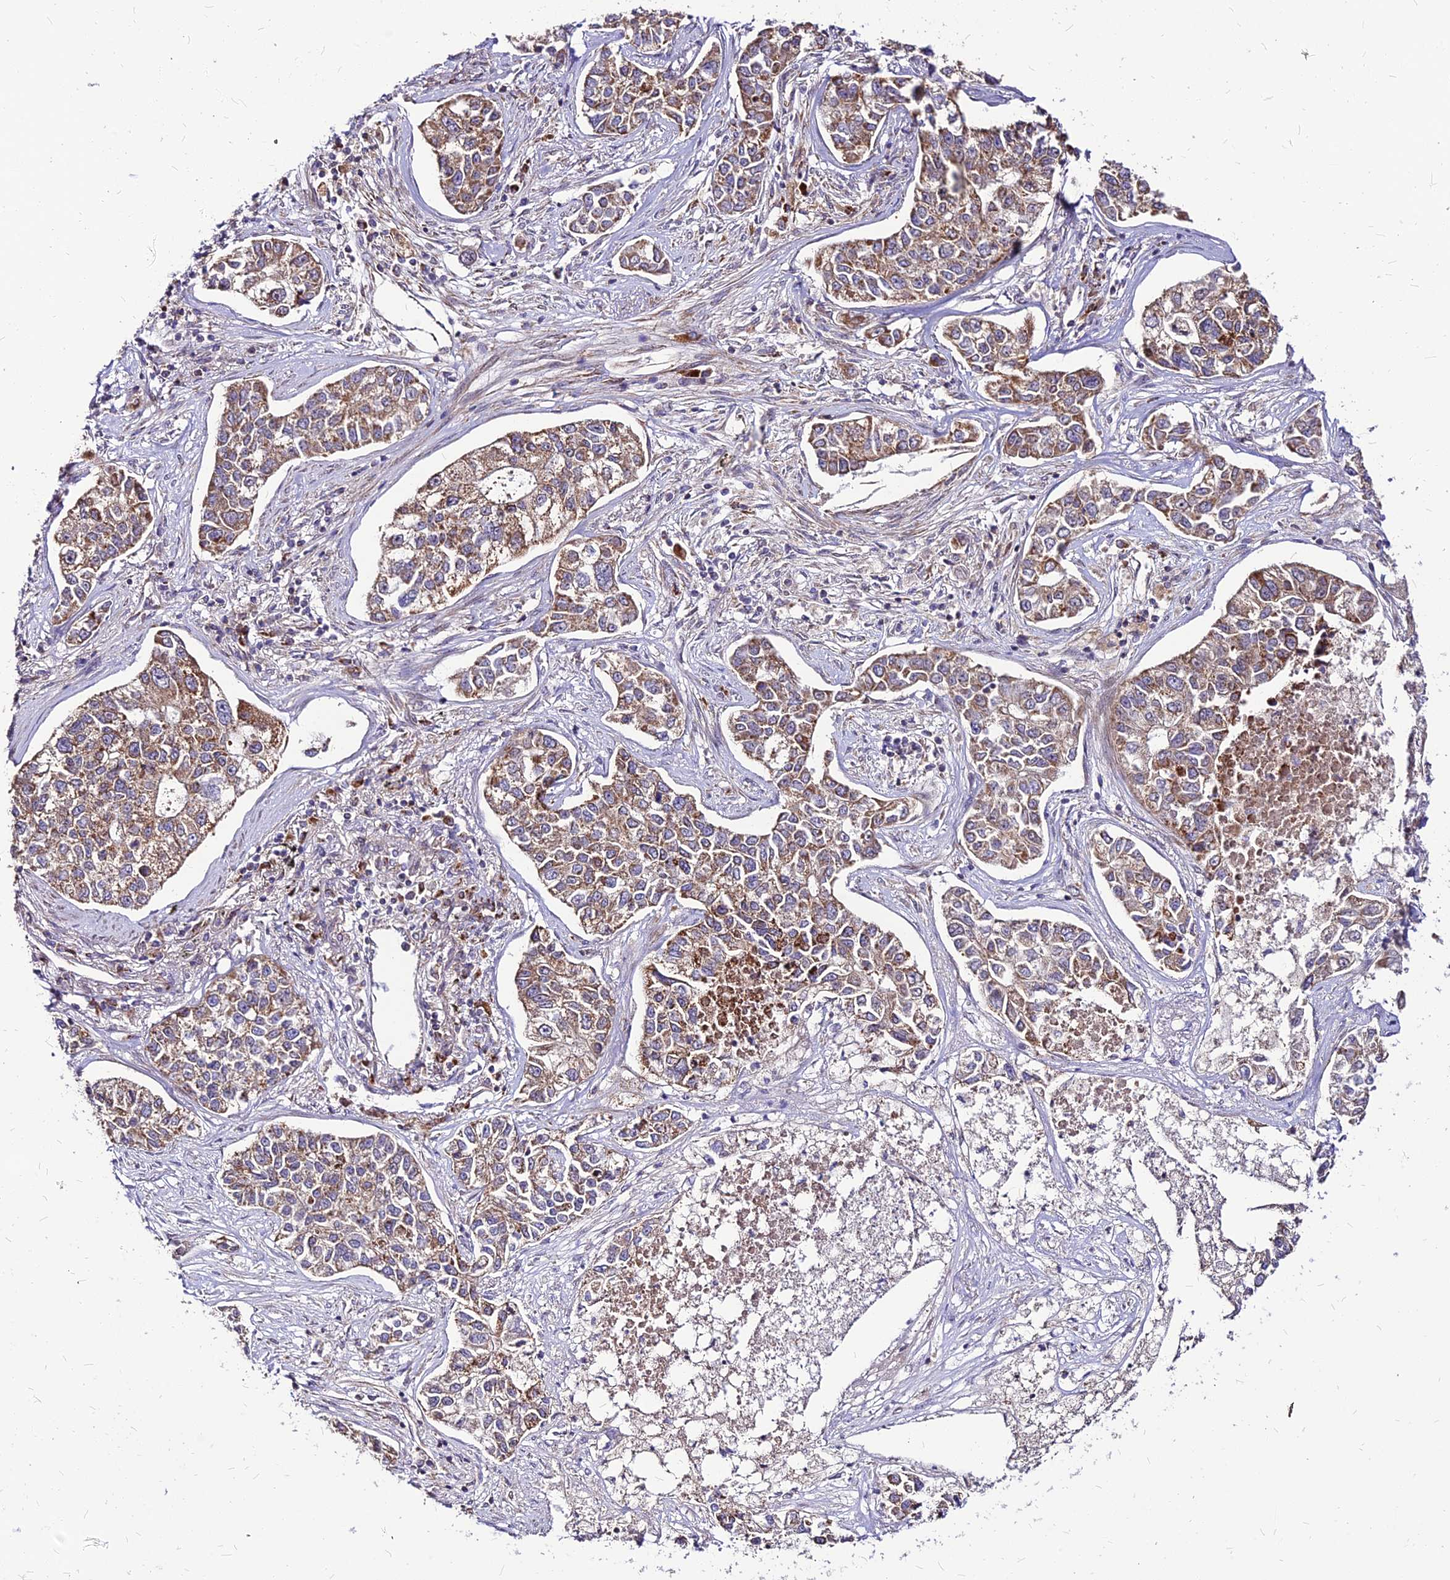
{"staining": {"intensity": "moderate", "quantity": ">75%", "location": "cytoplasmic/membranous"}, "tissue": "lung cancer", "cell_type": "Tumor cells", "image_type": "cancer", "snomed": [{"axis": "morphology", "description": "Adenocarcinoma, NOS"}, {"axis": "topography", "description": "Lung"}], "caption": "Immunohistochemical staining of lung cancer (adenocarcinoma) displays moderate cytoplasmic/membranous protein staining in about >75% of tumor cells.", "gene": "ECI1", "patient": {"sex": "male", "age": 49}}